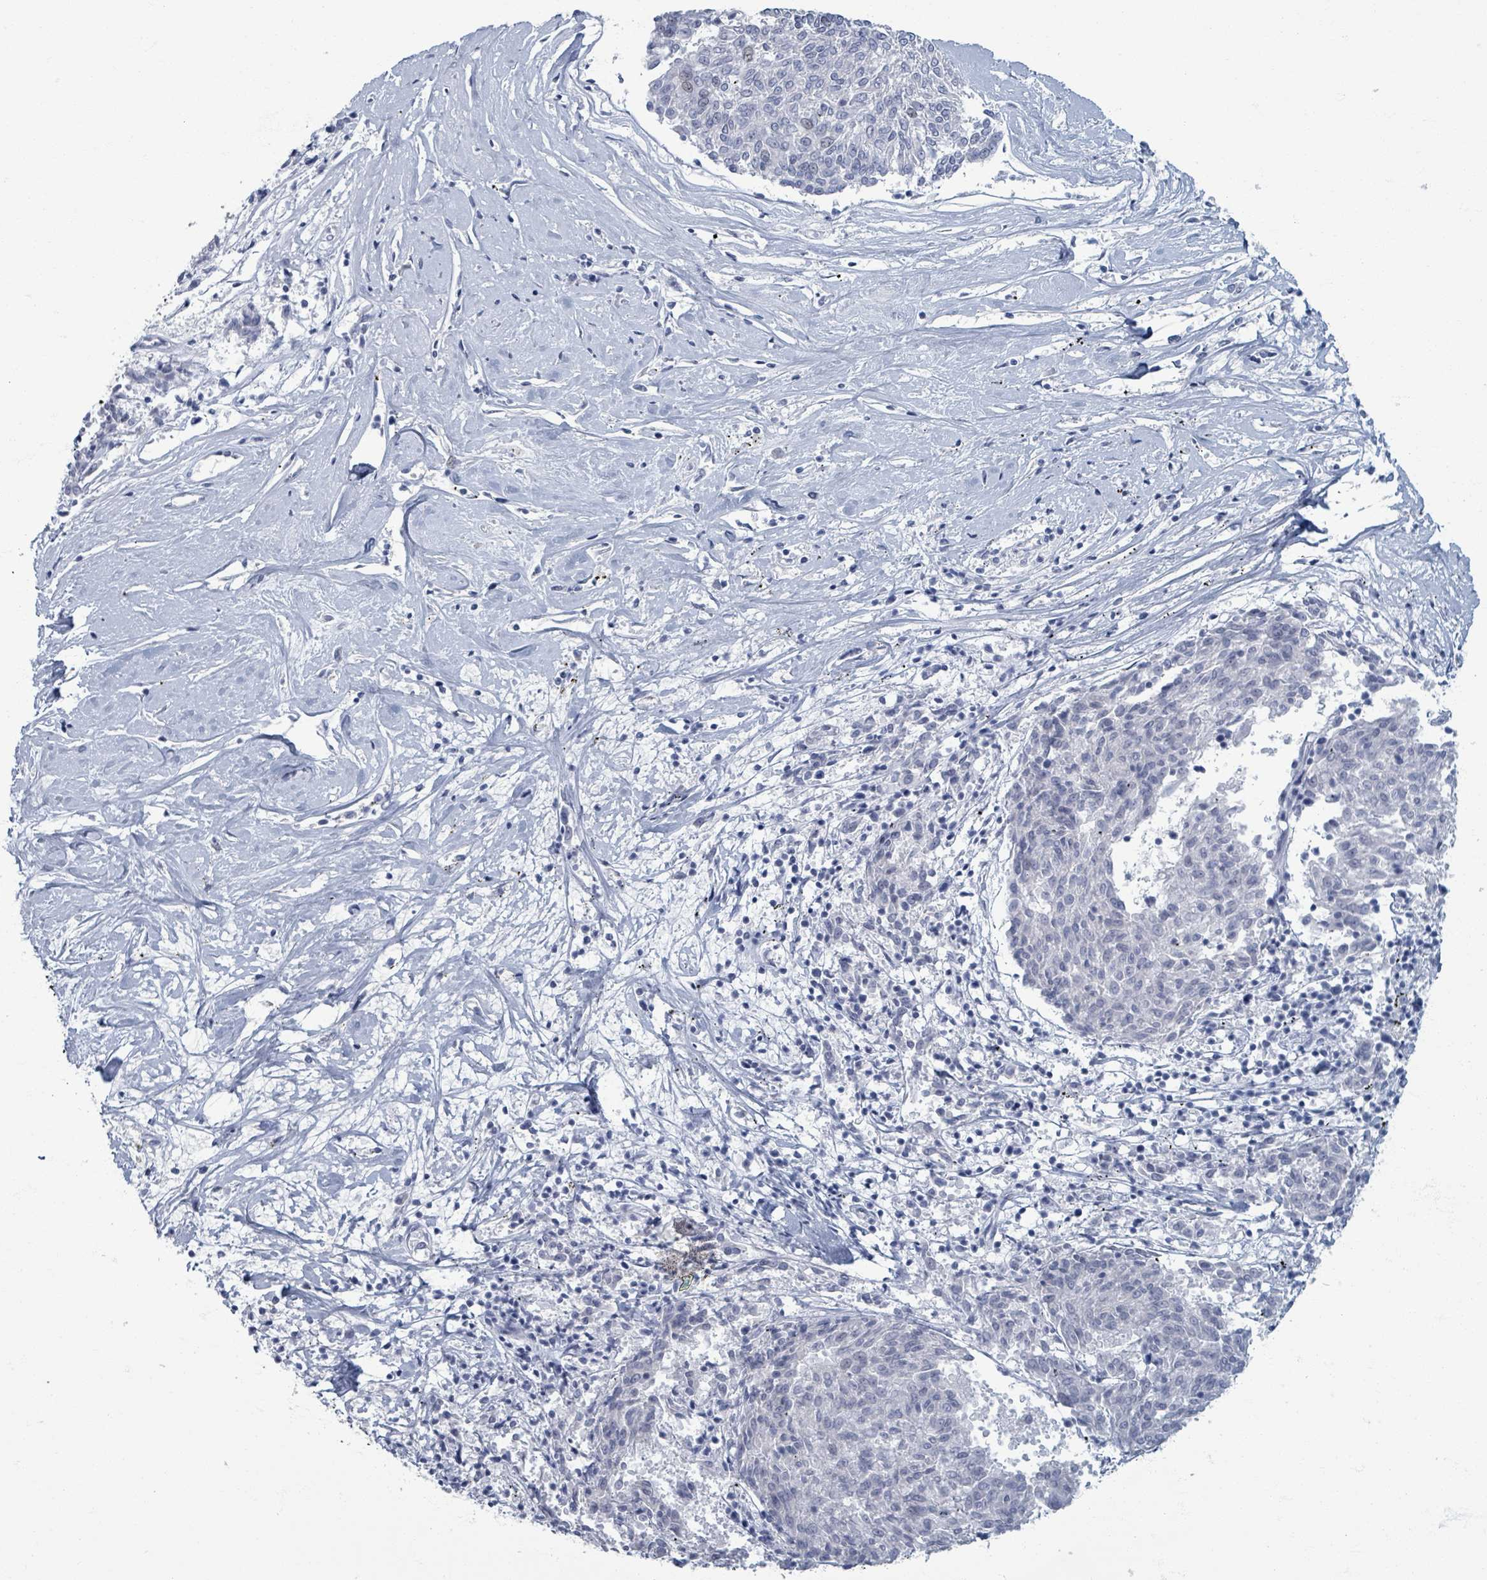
{"staining": {"intensity": "negative", "quantity": "none", "location": "none"}, "tissue": "melanoma", "cell_type": "Tumor cells", "image_type": "cancer", "snomed": [{"axis": "morphology", "description": "Malignant melanoma, NOS"}, {"axis": "topography", "description": "Skin"}], "caption": "Tumor cells show no significant expression in melanoma.", "gene": "TAS2R1", "patient": {"sex": "female", "age": 72}}